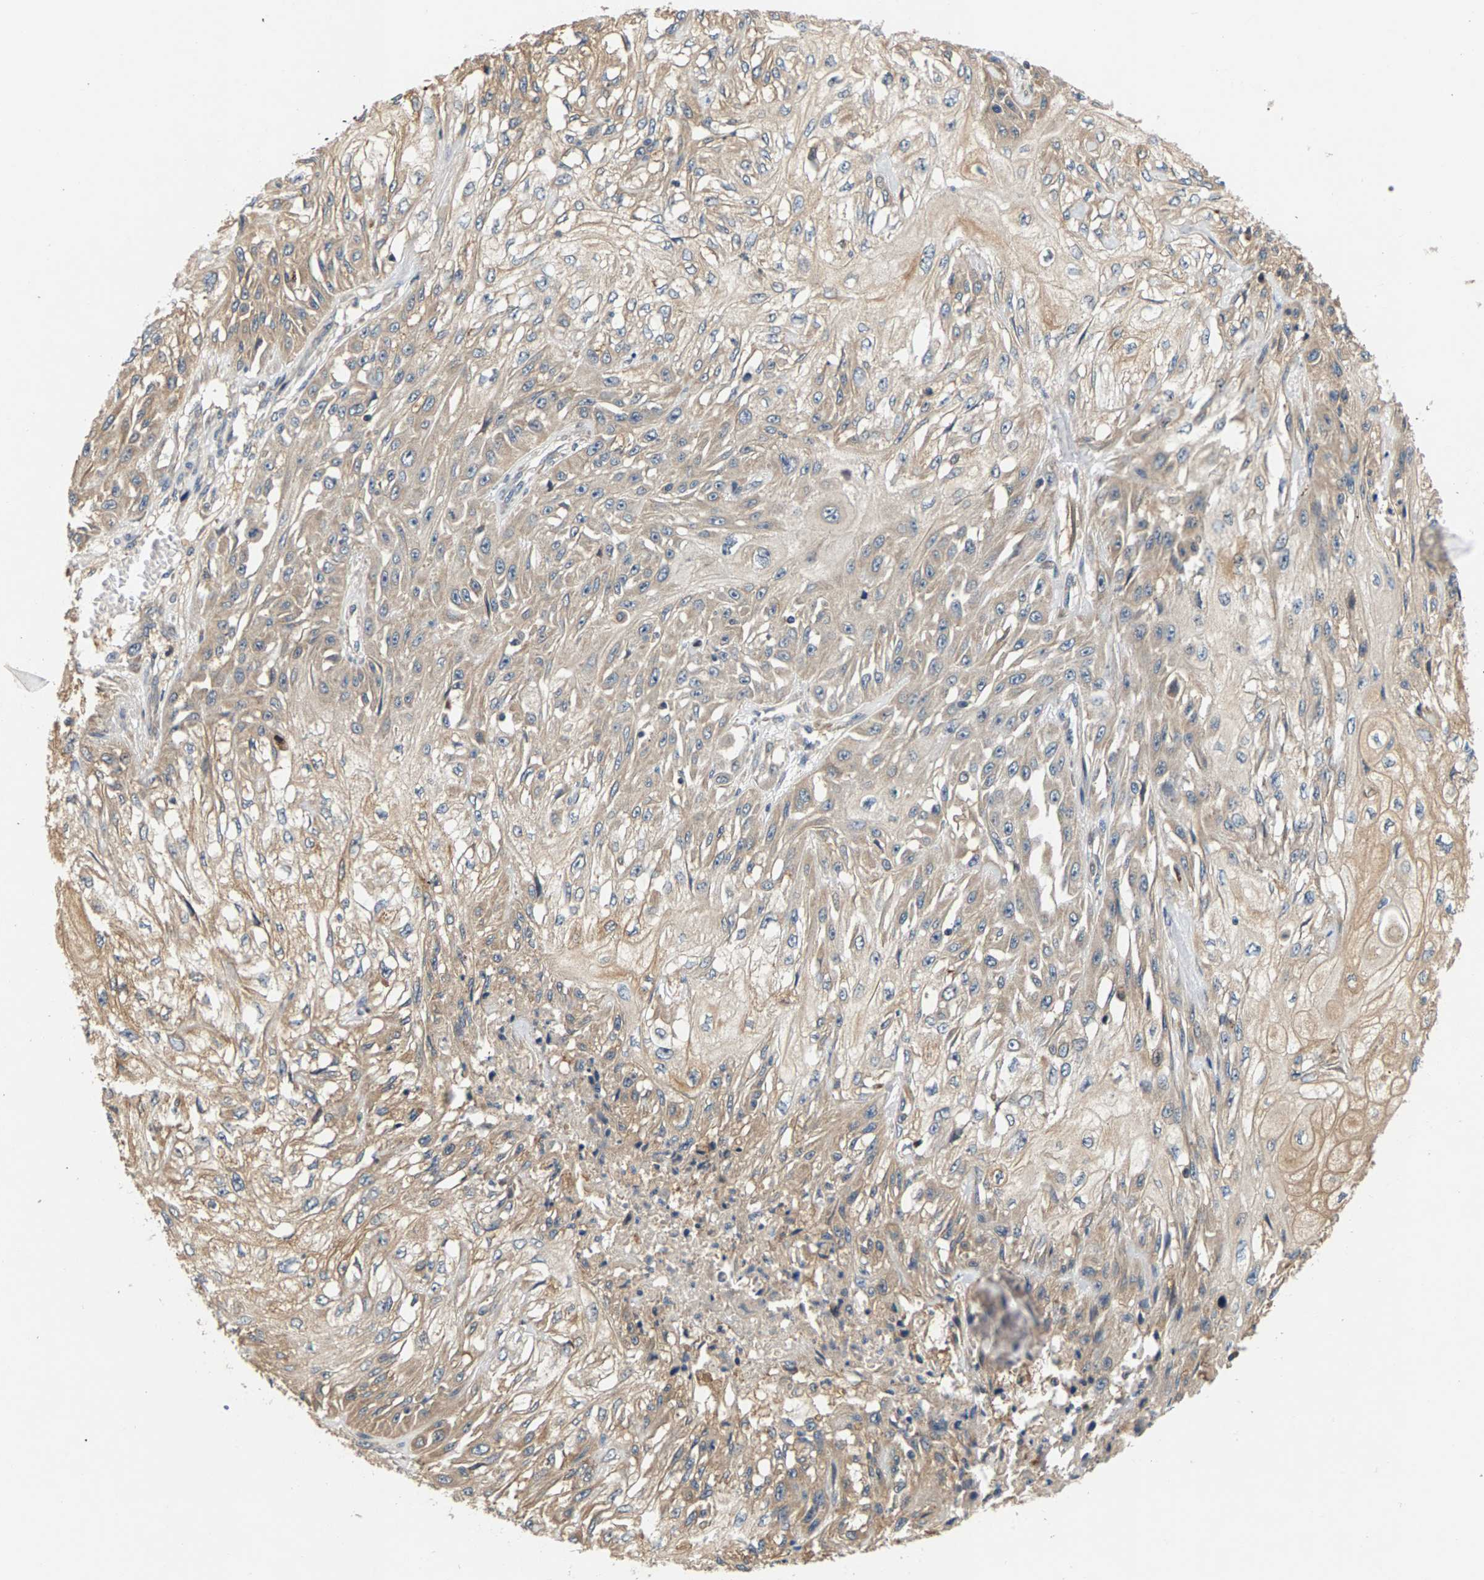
{"staining": {"intensity": "weak", "quantity": "<25%", "location": "cytoplasmic/membranous"}, "tissue": "skin cancer", "cell_type": "Tumor cells", "image_type": "cancer", "snomed": [{"axis": "morphology", "description": "Squamous cell carcinoma, NOS"}, {"axis": "morphology", "description": "Squamous cell carcinoma, metastatic, NOS"}, {"axis": "topography", "description": "Skin"}, {"axis": "topography", "description": "Lymph node"}], "caption": "IHC of metastatic squamous cell carcinoma (skin) displays no staining in tumor cells. (Brightfield microscopy of DAB (3,3'-diaminobenzidine) immunohistochemistry (IHC) at high magnification).", "gene": "FAM78A", "patient": {"sex": "male", "age": 75}}